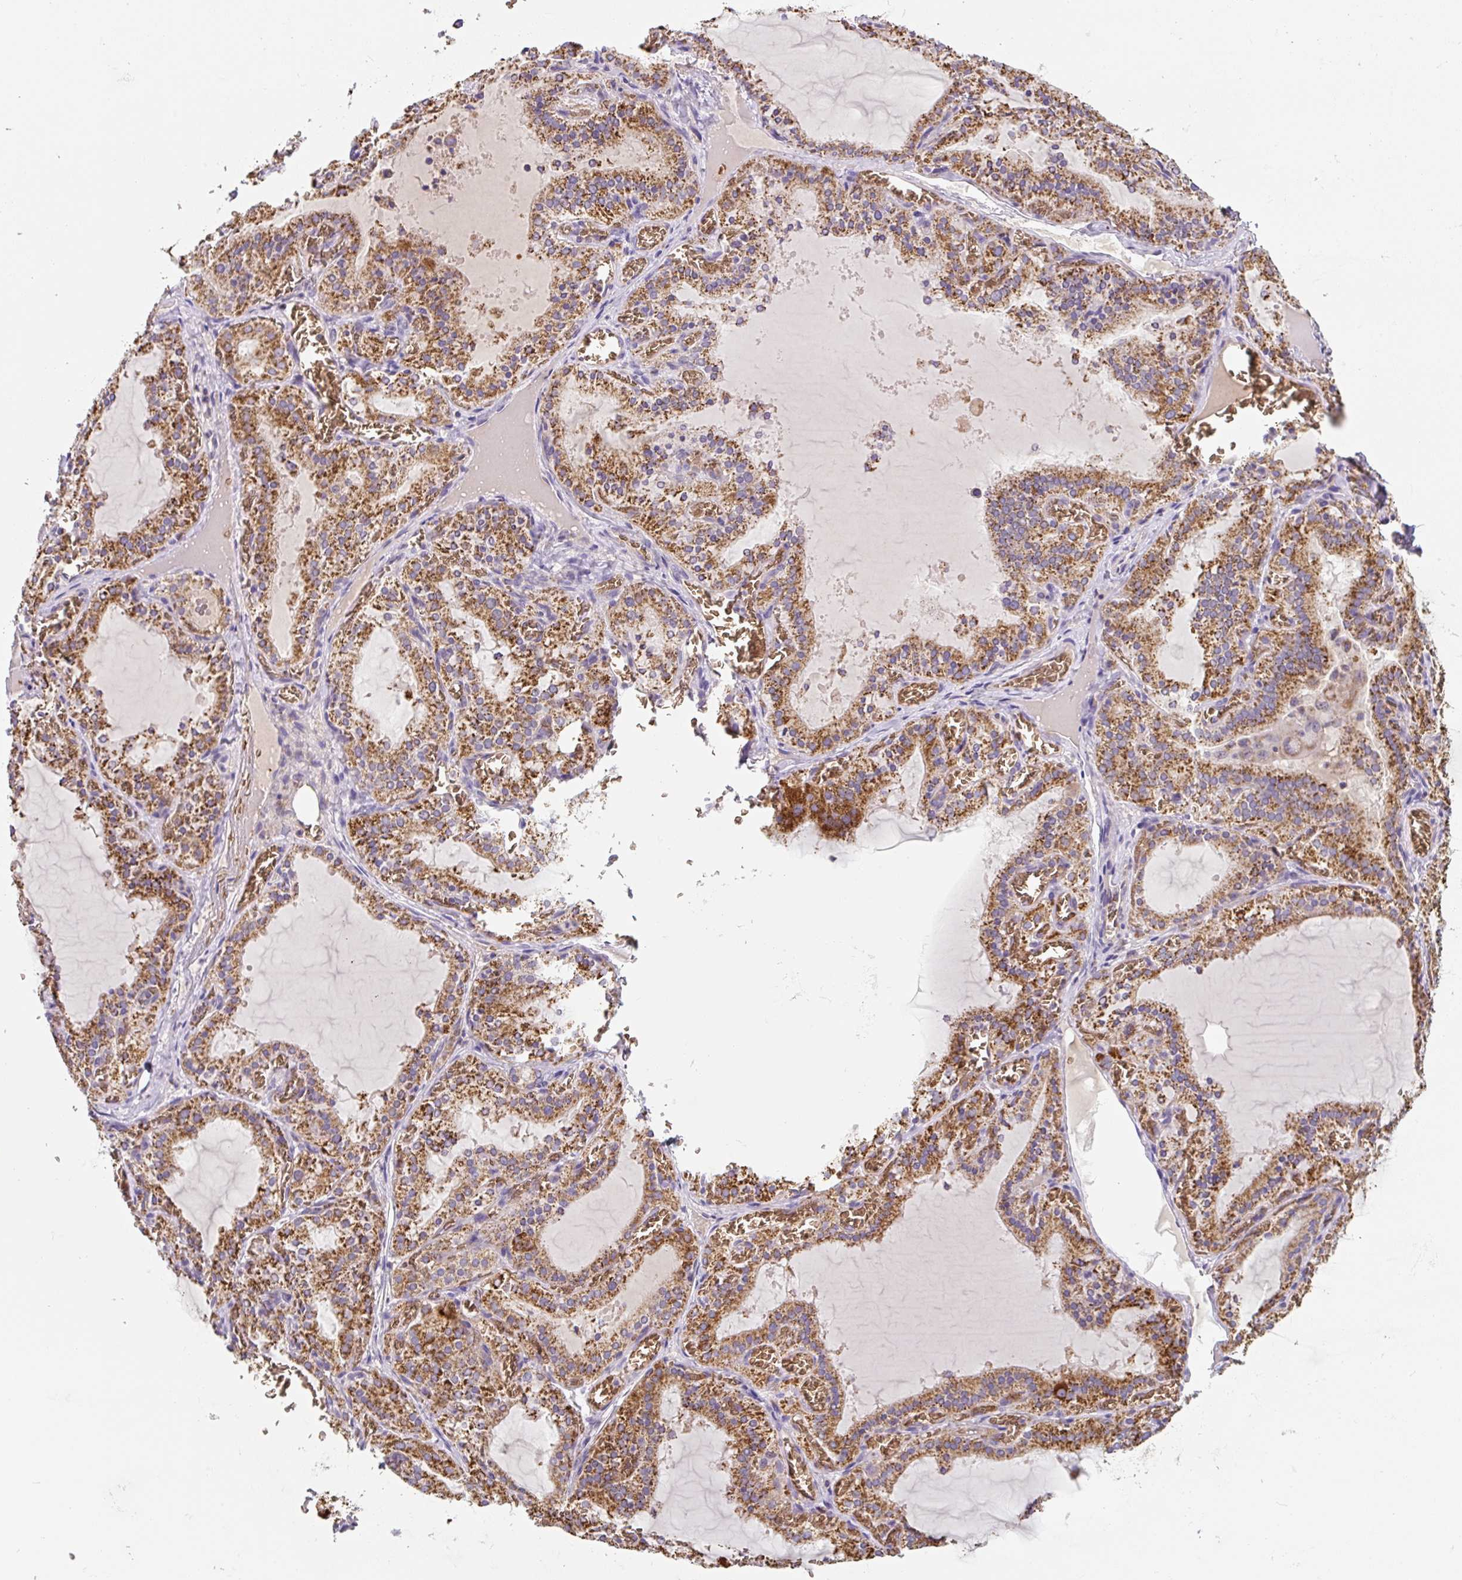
{"staining": {"intensity": "moderate", "quantity": ">75%", "location": "cytoplasmic/membranous"}, "tissue": "thyroid gland", "cell_type": "Glandular cells", "image_type": "normal", "snomed": [{"axis": "morphology", "description": "Normal tissue, NOS"}, {"axis": "topography", "description": "Thyroid gland"}], "caption": "Immunohistochemical staining of normal human thyroid gland displays moderate cytoplasmic/membranous protein staining in about >75% of glandular cells.", "gene": "MT", "patient": {"sex": "female", "age": 30}}